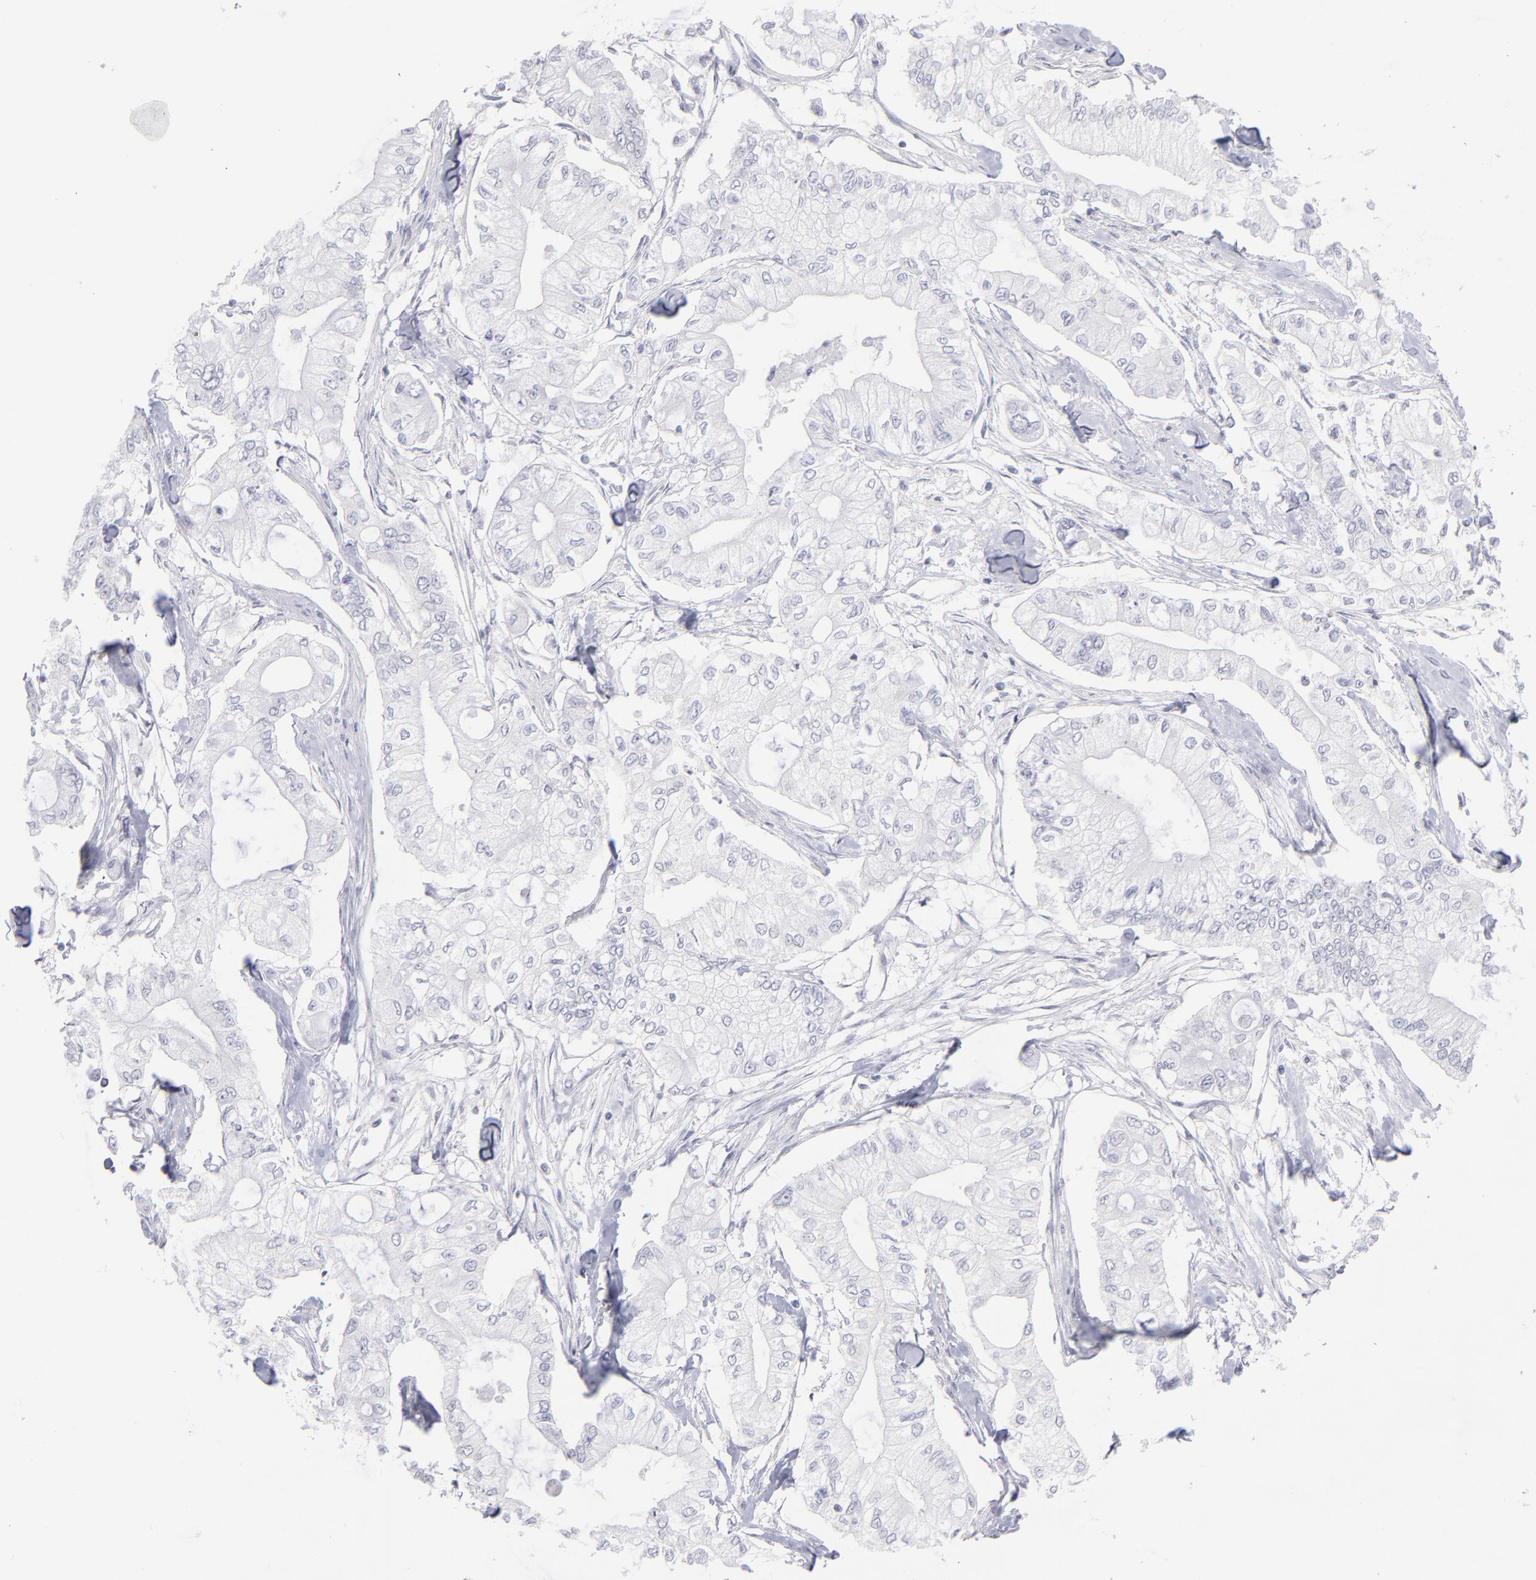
{"staining": {"intensity": "negative", "quantity": "none", "location": "none"}, "tissue": "pancreatic cancer", "cell_type": "Tumor cells", "image_type": "cancer", "snomed": [{"axis": "morphology", "description": "Adenocarcinoma, NOS"}, {"axis": "topography", "description": "Pancreas"}], "caption": "This is an immunohistochemistry (IHC) histopathology image of human pancreatic adenocarcinoma. There is no positivity in tumor cells.", "gene": "MTHFD2", "patient": {"sex": "male", "age": 79}}